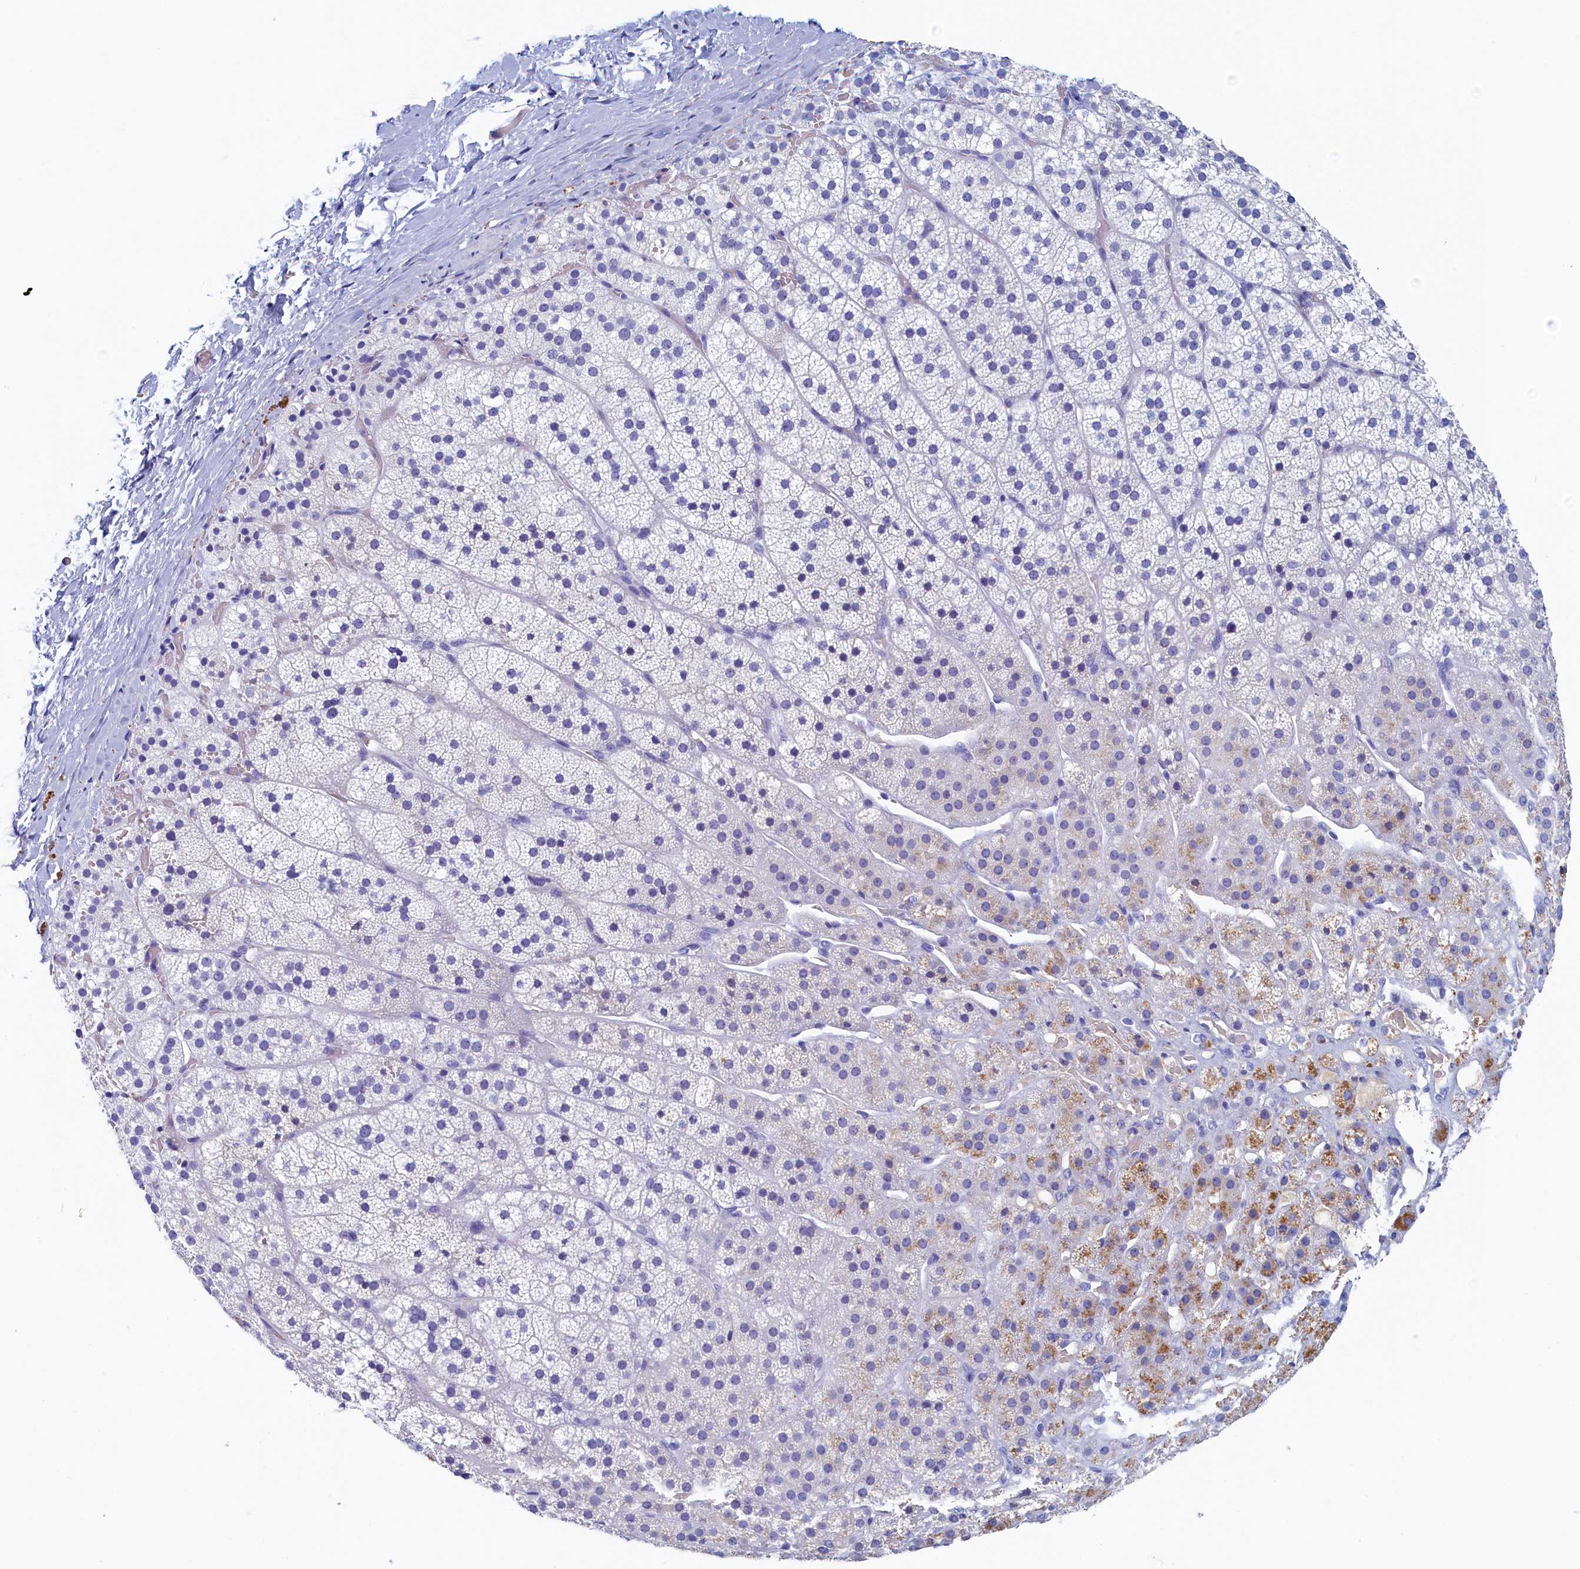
{"staining": {"intensity": "negative", "quantity": "none", "location": "none"}, "tissue": "adrenal gland", "cell_type": "Glandular cells", "image_type": "normal", "snomed": [{"axis": "morphology", "description": "Normal tissue, NOS"}, {"axis": "topography", "description": "Adrenal gland"}], "caption": "The IHC photomicrograph has no significant expression in glandular cells of adrenal gland.", "gene": "GUCA1C", "patient": {"sex": "female", "age": 44}}